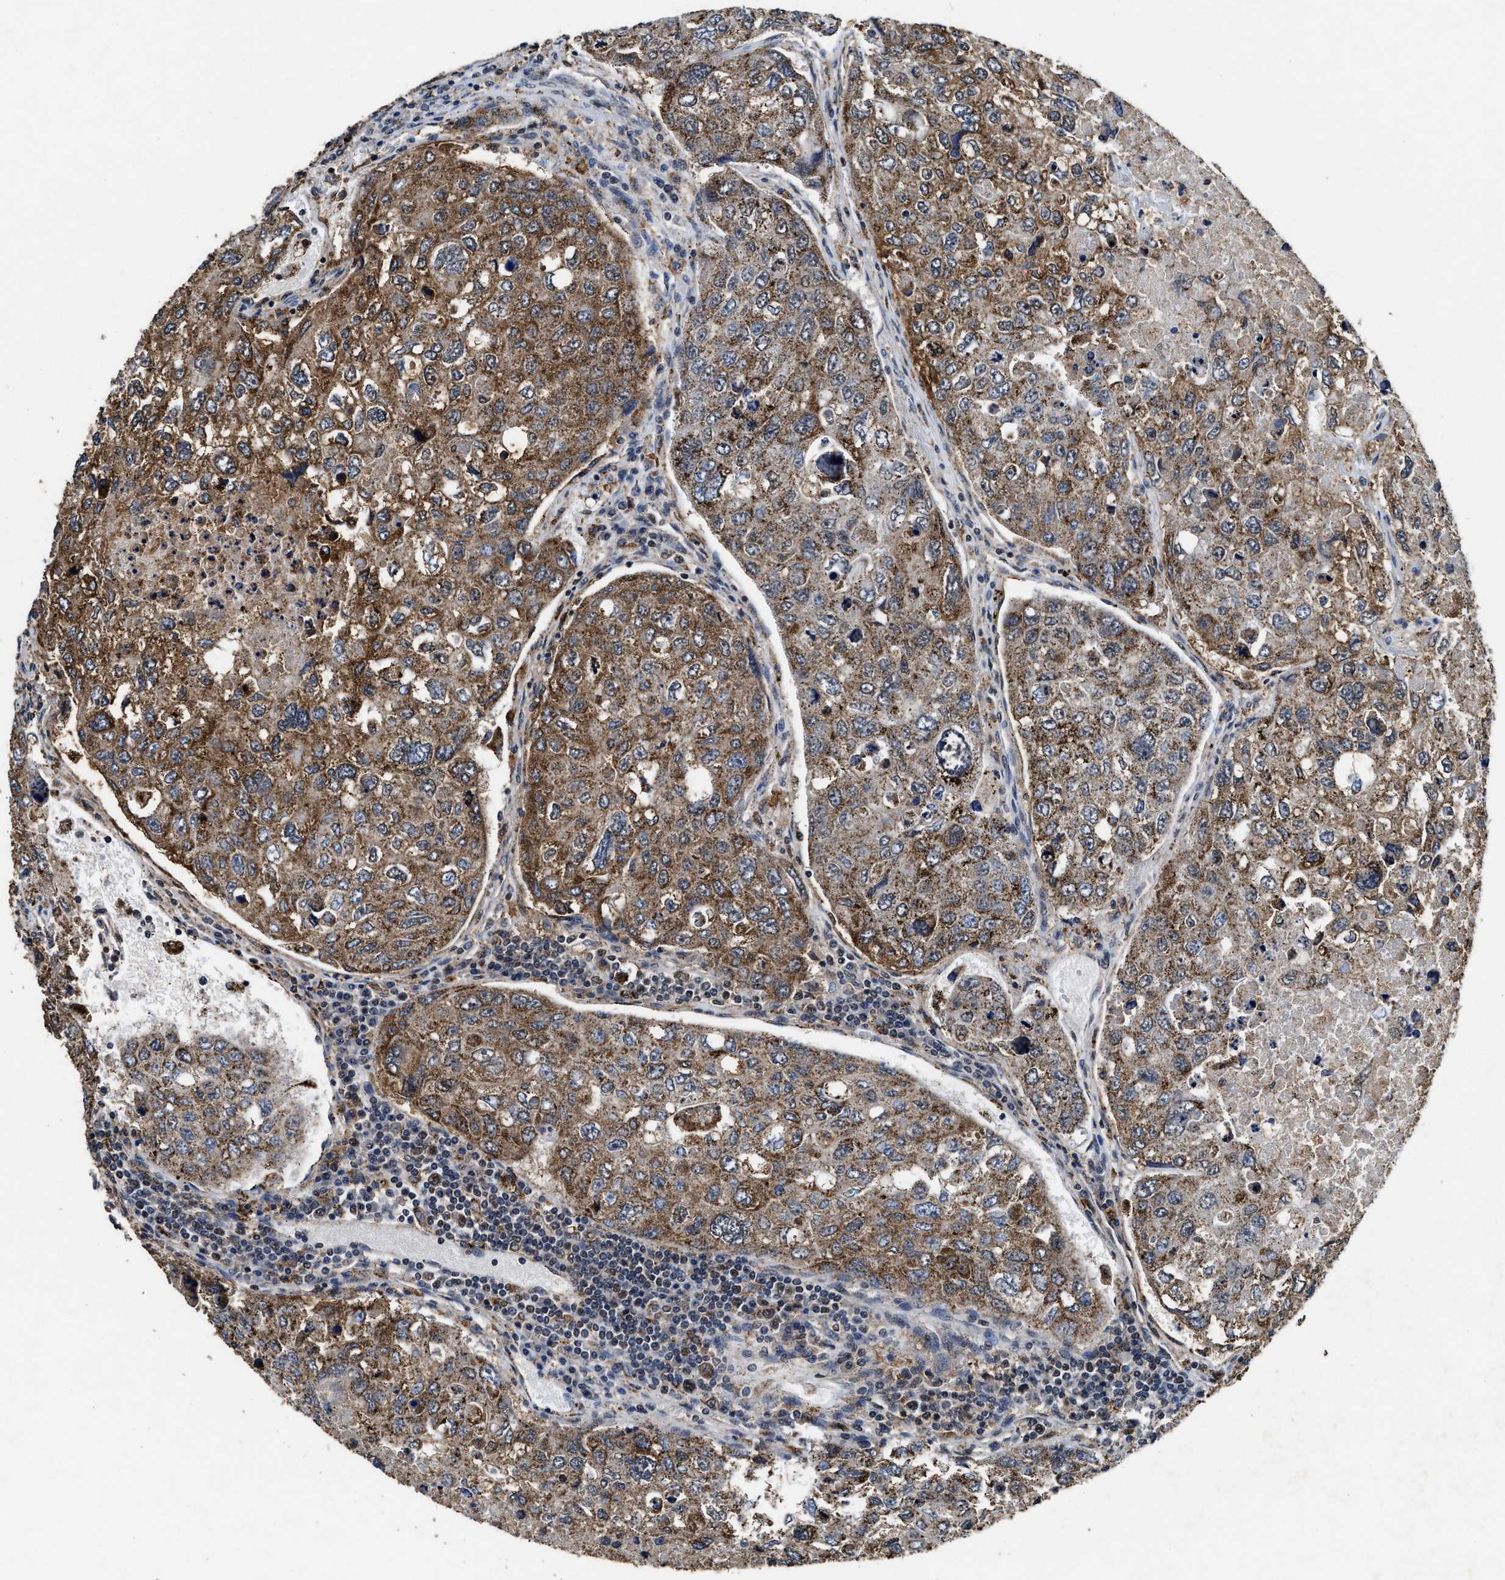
{"staining": {"intensity": "moderate", "quantity": ">75%", "location": "cytoplasmic/membranous"}, "tissue": "urothelial cancer", "cell_type": "Tumor cells", "image_type": "cancer", "snomed": [{"axis": "morphology", "description": "Urothelial carcinoma, High grade"}, {"axis": "topography", "description": "Lymph node"}, {"axis": "topography", "description": "Urinary bladder"}], "caption": "This histopathology image displays immunohistochemistry staining of high-grade urothelial carcinoma, with medium moderate cytoplasmic/membranous staining in approximately >75% of tumor cells.", "gene": "ACOX1", "patient": {"sex": "male", "age": 51}}